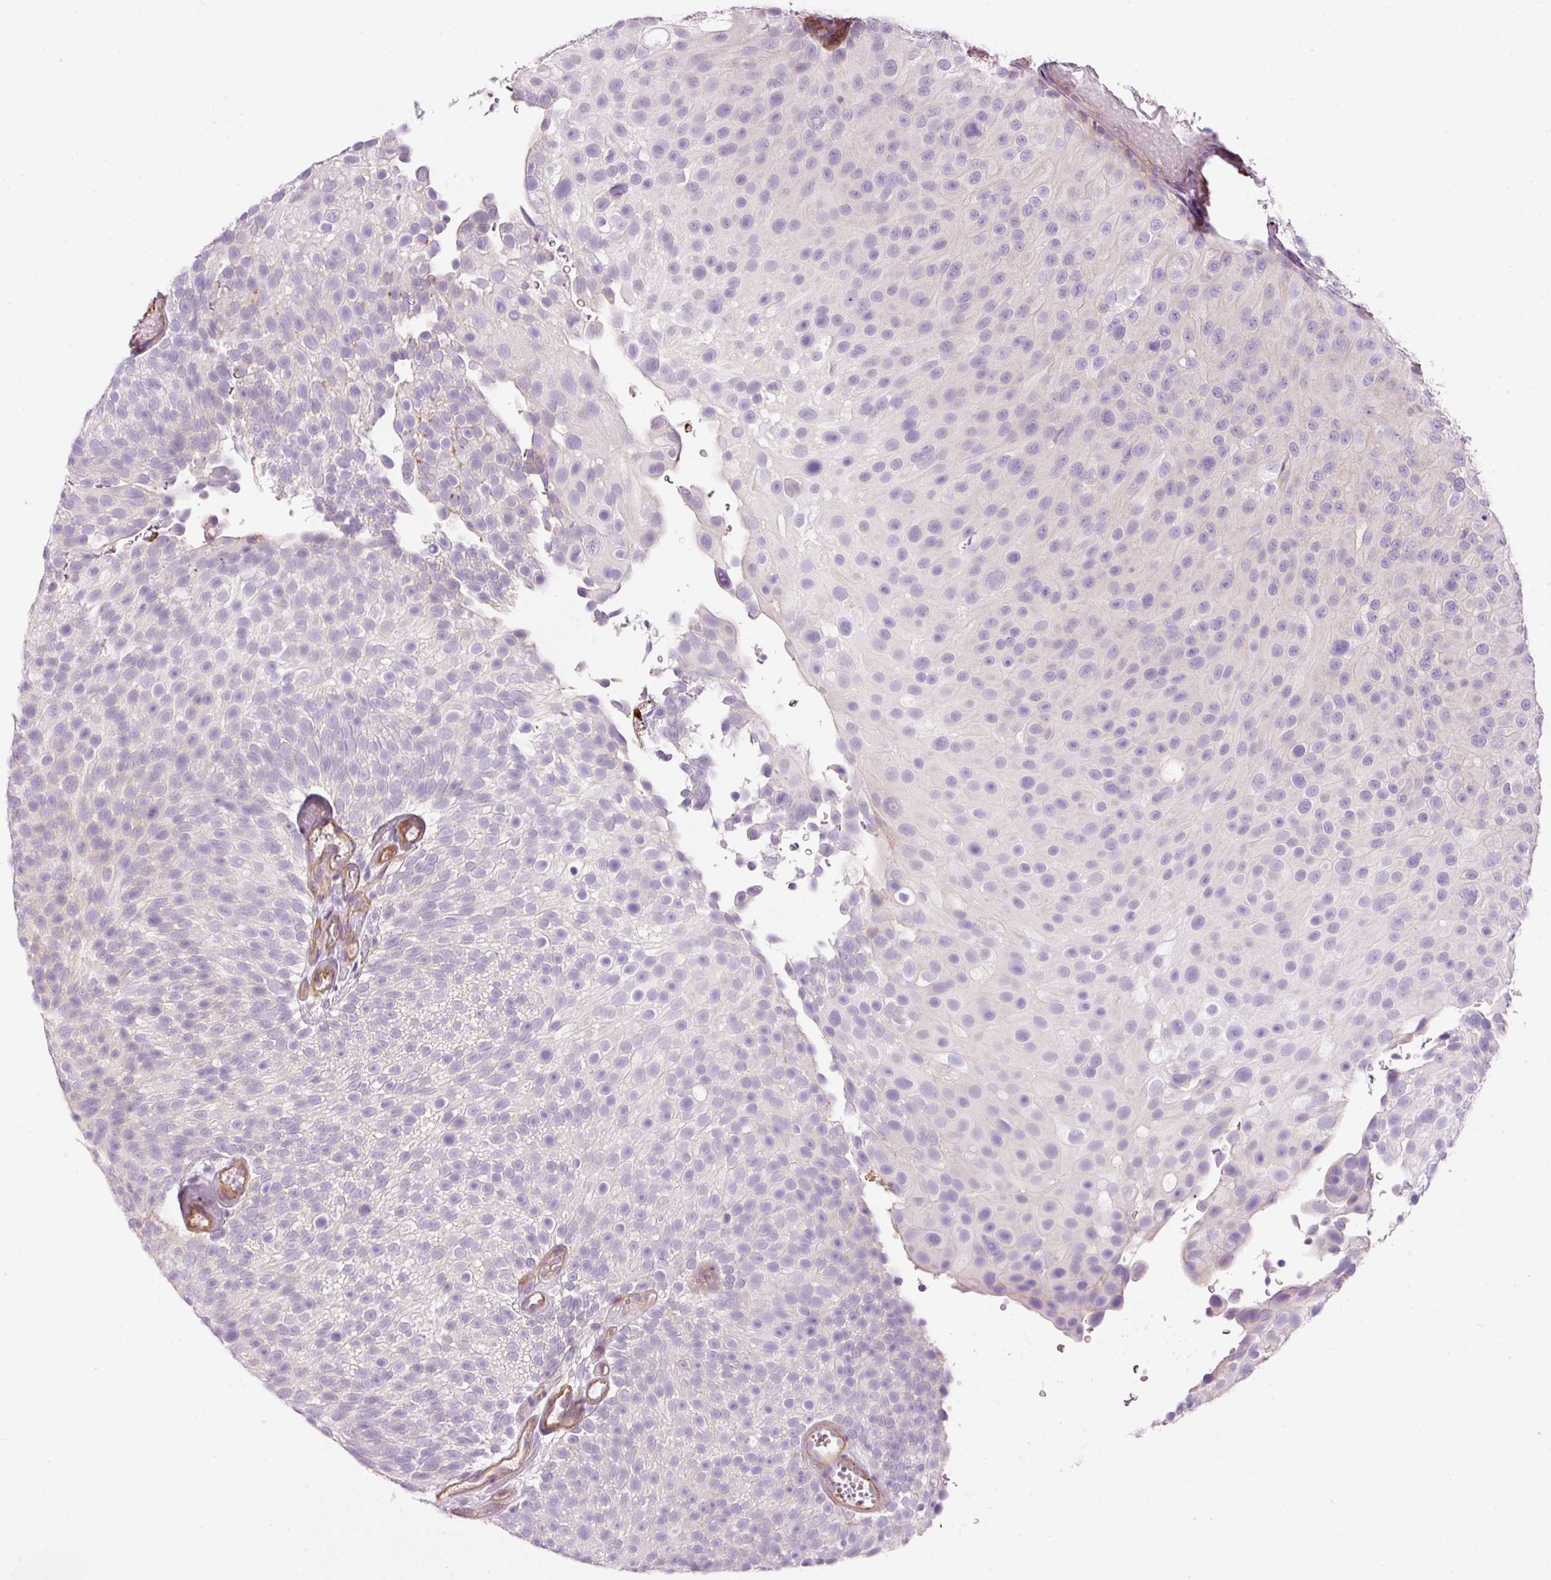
{"staining": {"intensity": "negative", "quantity": "none", "location": "none"}, "tissue": "urothelial cancer", "cell_type": "Tumor cells", "image_type": "cancer", "snomed": [{"axis": "morphology", "description": "Urothelial carcinoma, Low grade"}, {"axis": "topography", "description": "Urinary bladder"}], "caption": "This is an IHC photomicrograph of urothelial cancer. There is no staining in tumor cells.", "gene": "MAP3K3", "patient": {"sex": "male", "age": 78}}